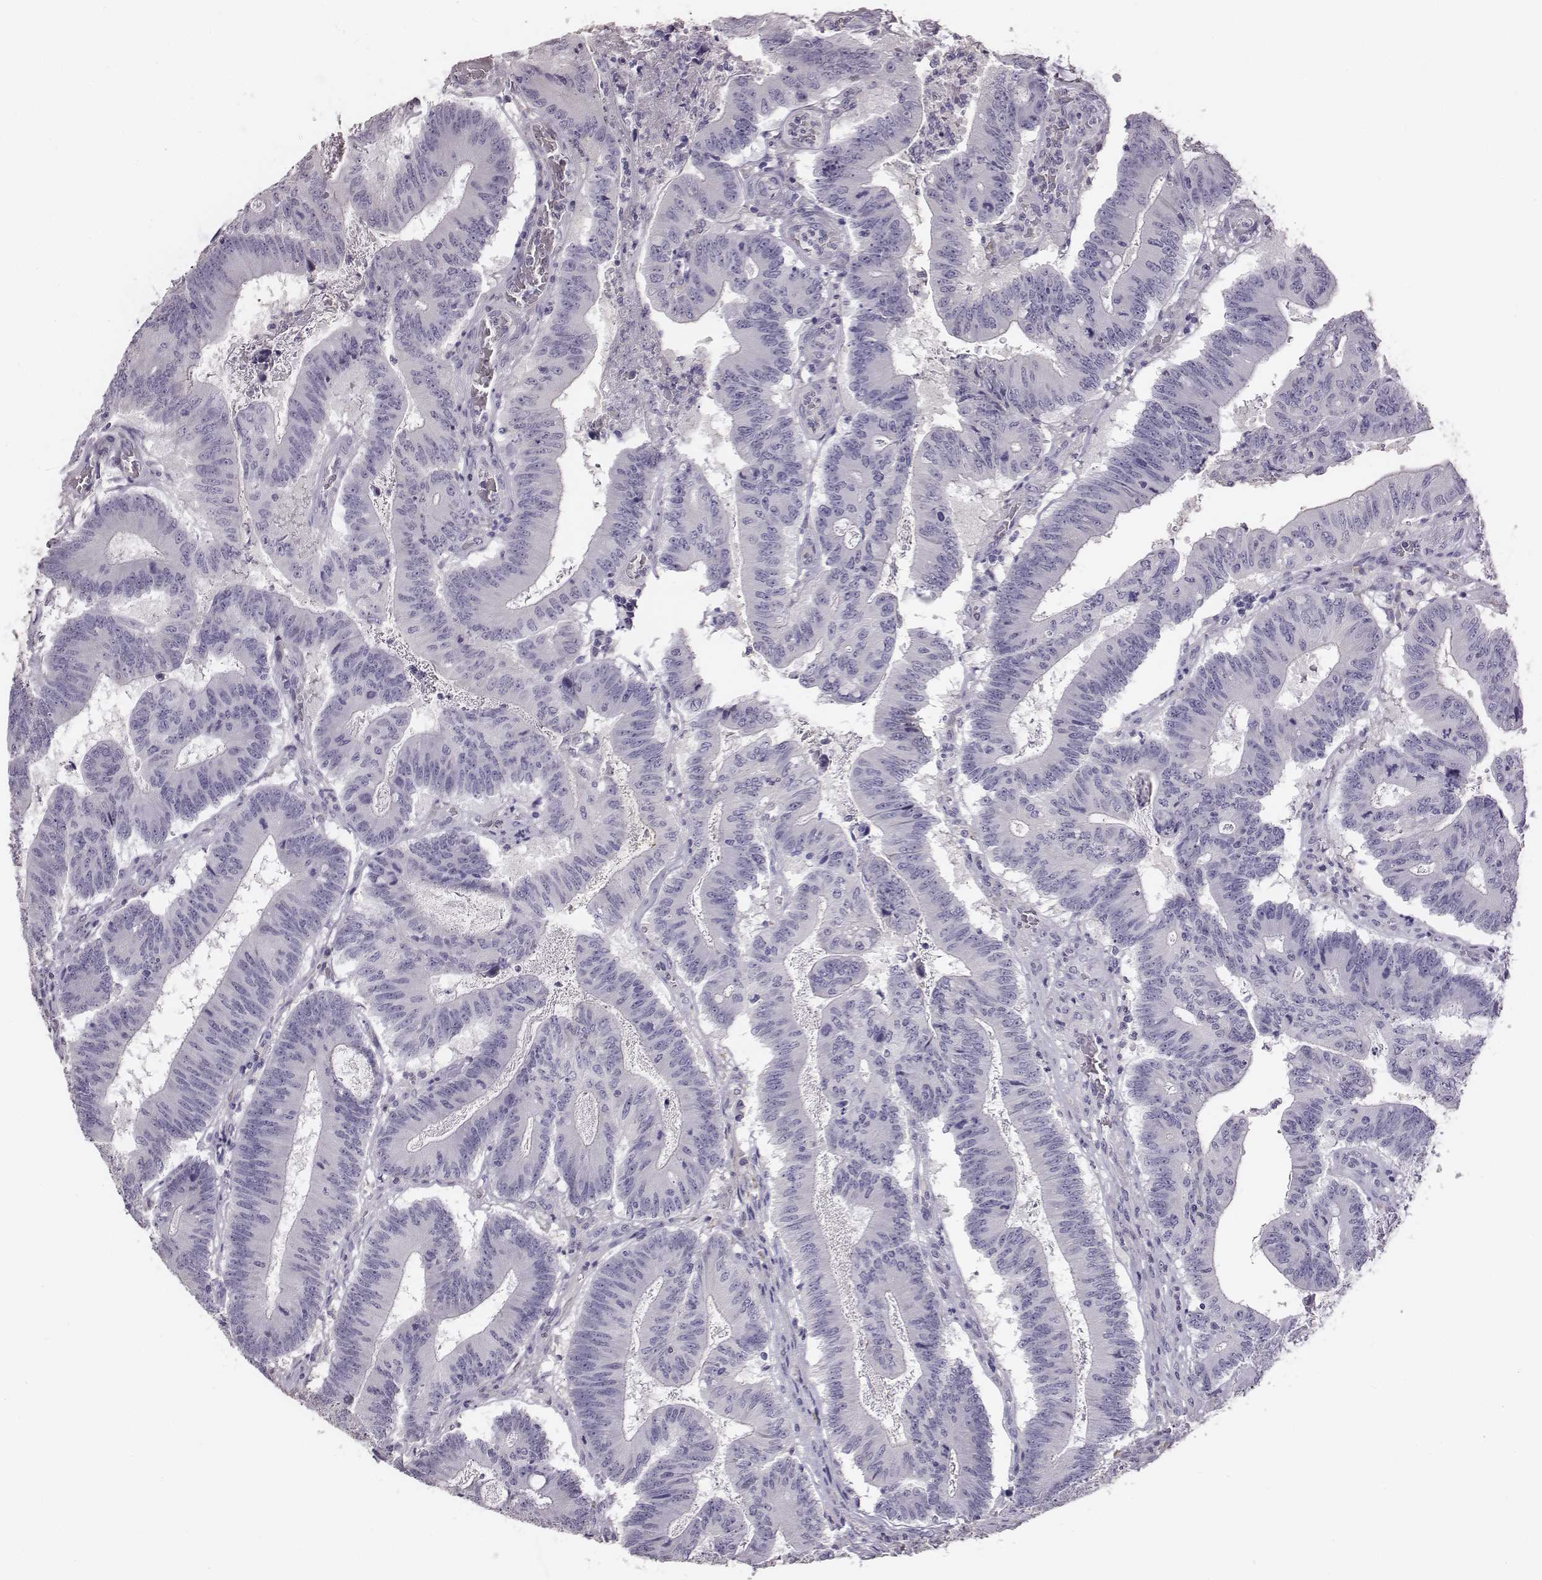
{"staining": {"intensity": "negative", "quantity": "none", "location": "none"}, "tissue": "colorectal cancer", "cell_type": "Tumor cells", "image_type": "cancer", "snomed": [{"axis": "morphology", "description": "Adenocarcinoma, NOS"}, {"axis": "topography", "description": "Colon"}], "caption": "The histopathology image exhibits no significant positivity in tumor cells of colorectal adenocarcinoma.", "gene": "GUCA1A", "patient": {"sex": "female", "age": 70}}